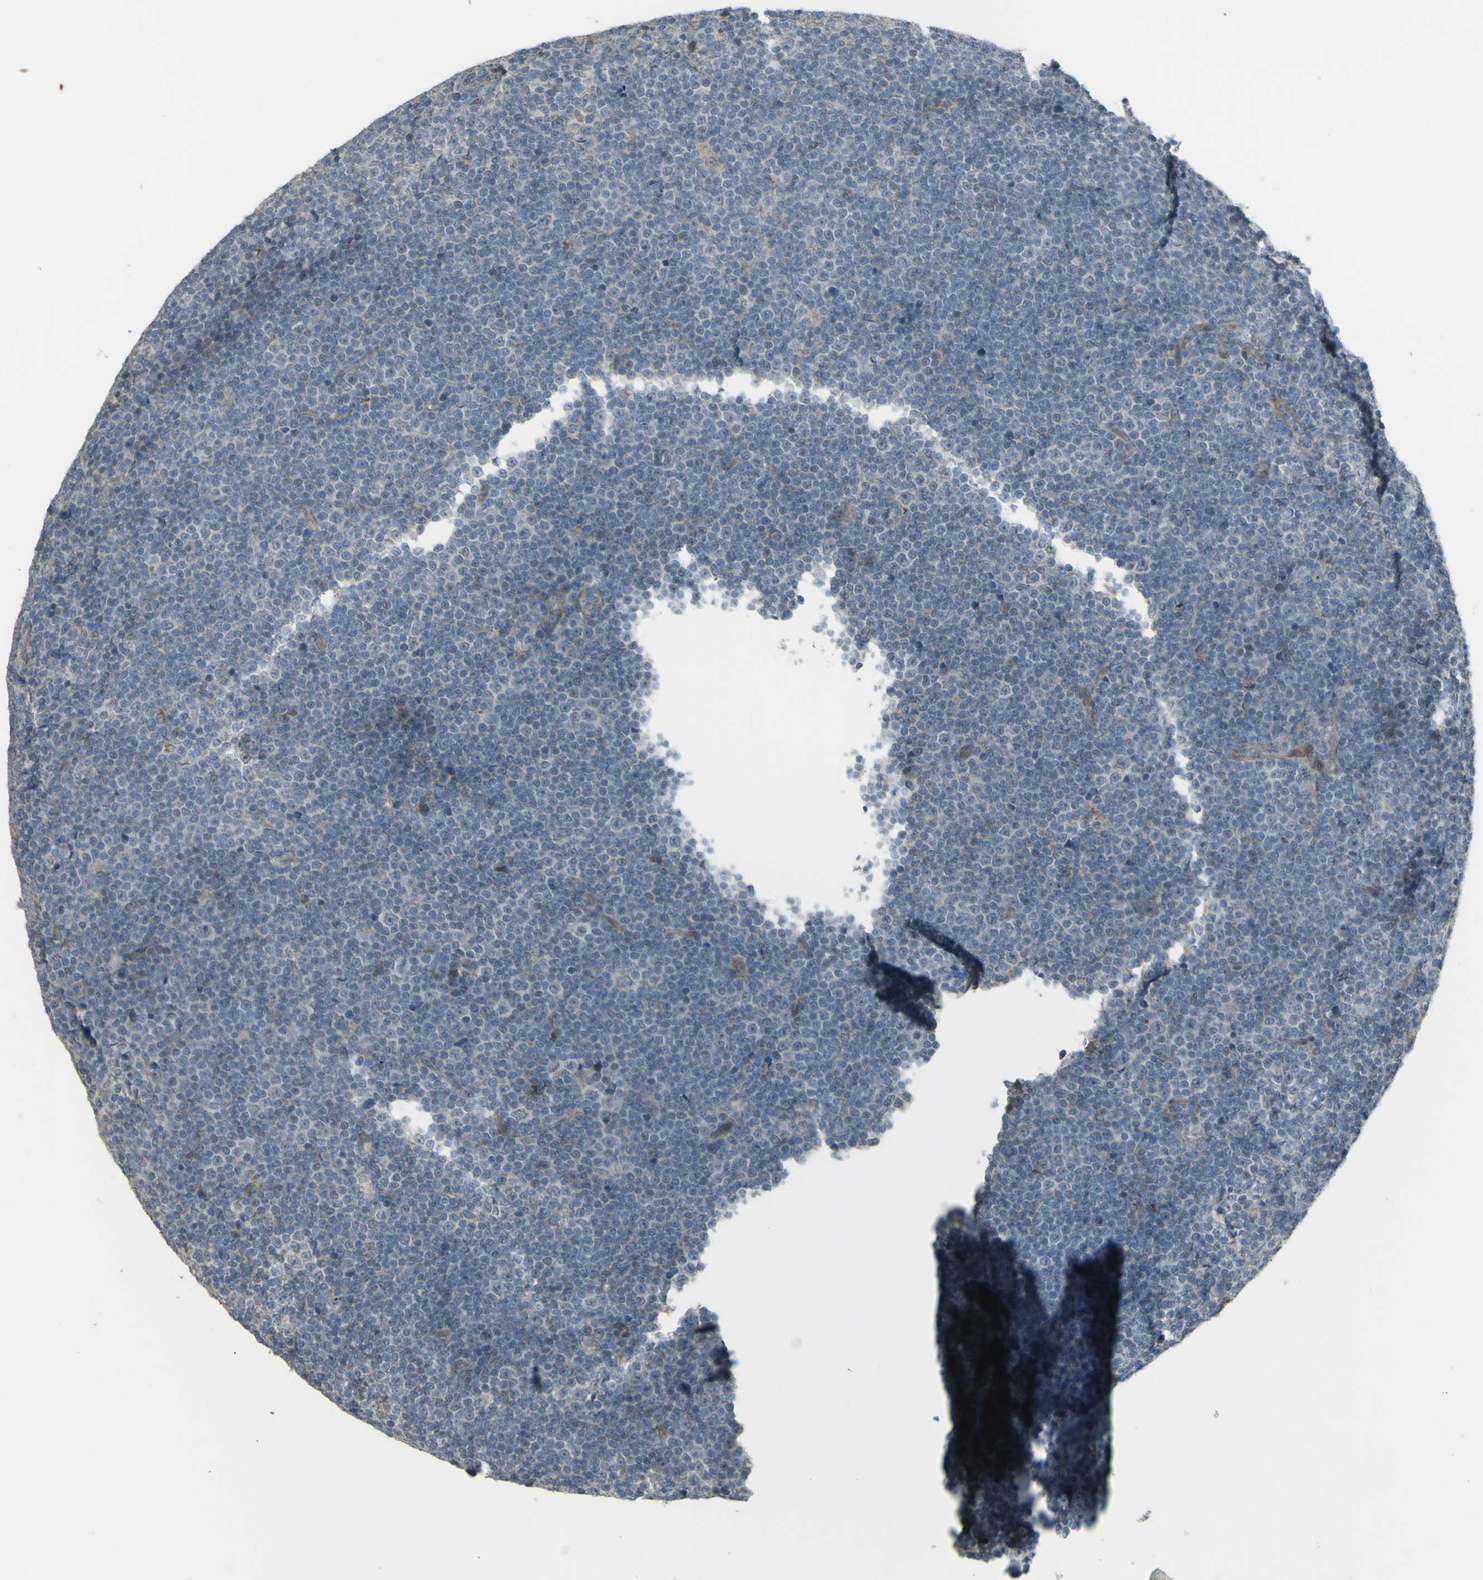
{"staining": {"intensity": "negative", "quantity": "none", "location": "none"}, "tissue": "lymphoma", "cell_type": "Tumor cells", "image_type": "cancer", "snomed": [{"axis": "morphology", "description": "Malignant lymphoma, non-Hodgkin's type, Low grade"}, {"axis": "topography", "description": "Lymph node"}], "caption": "Immunohistochemistry of human low-grade malignant lymphoma, non-Hodgkin's type exhibits no positivity in tumor cells.", "gene": "GRAMD1B", "patient": {"sex": "female", "age": 67}}